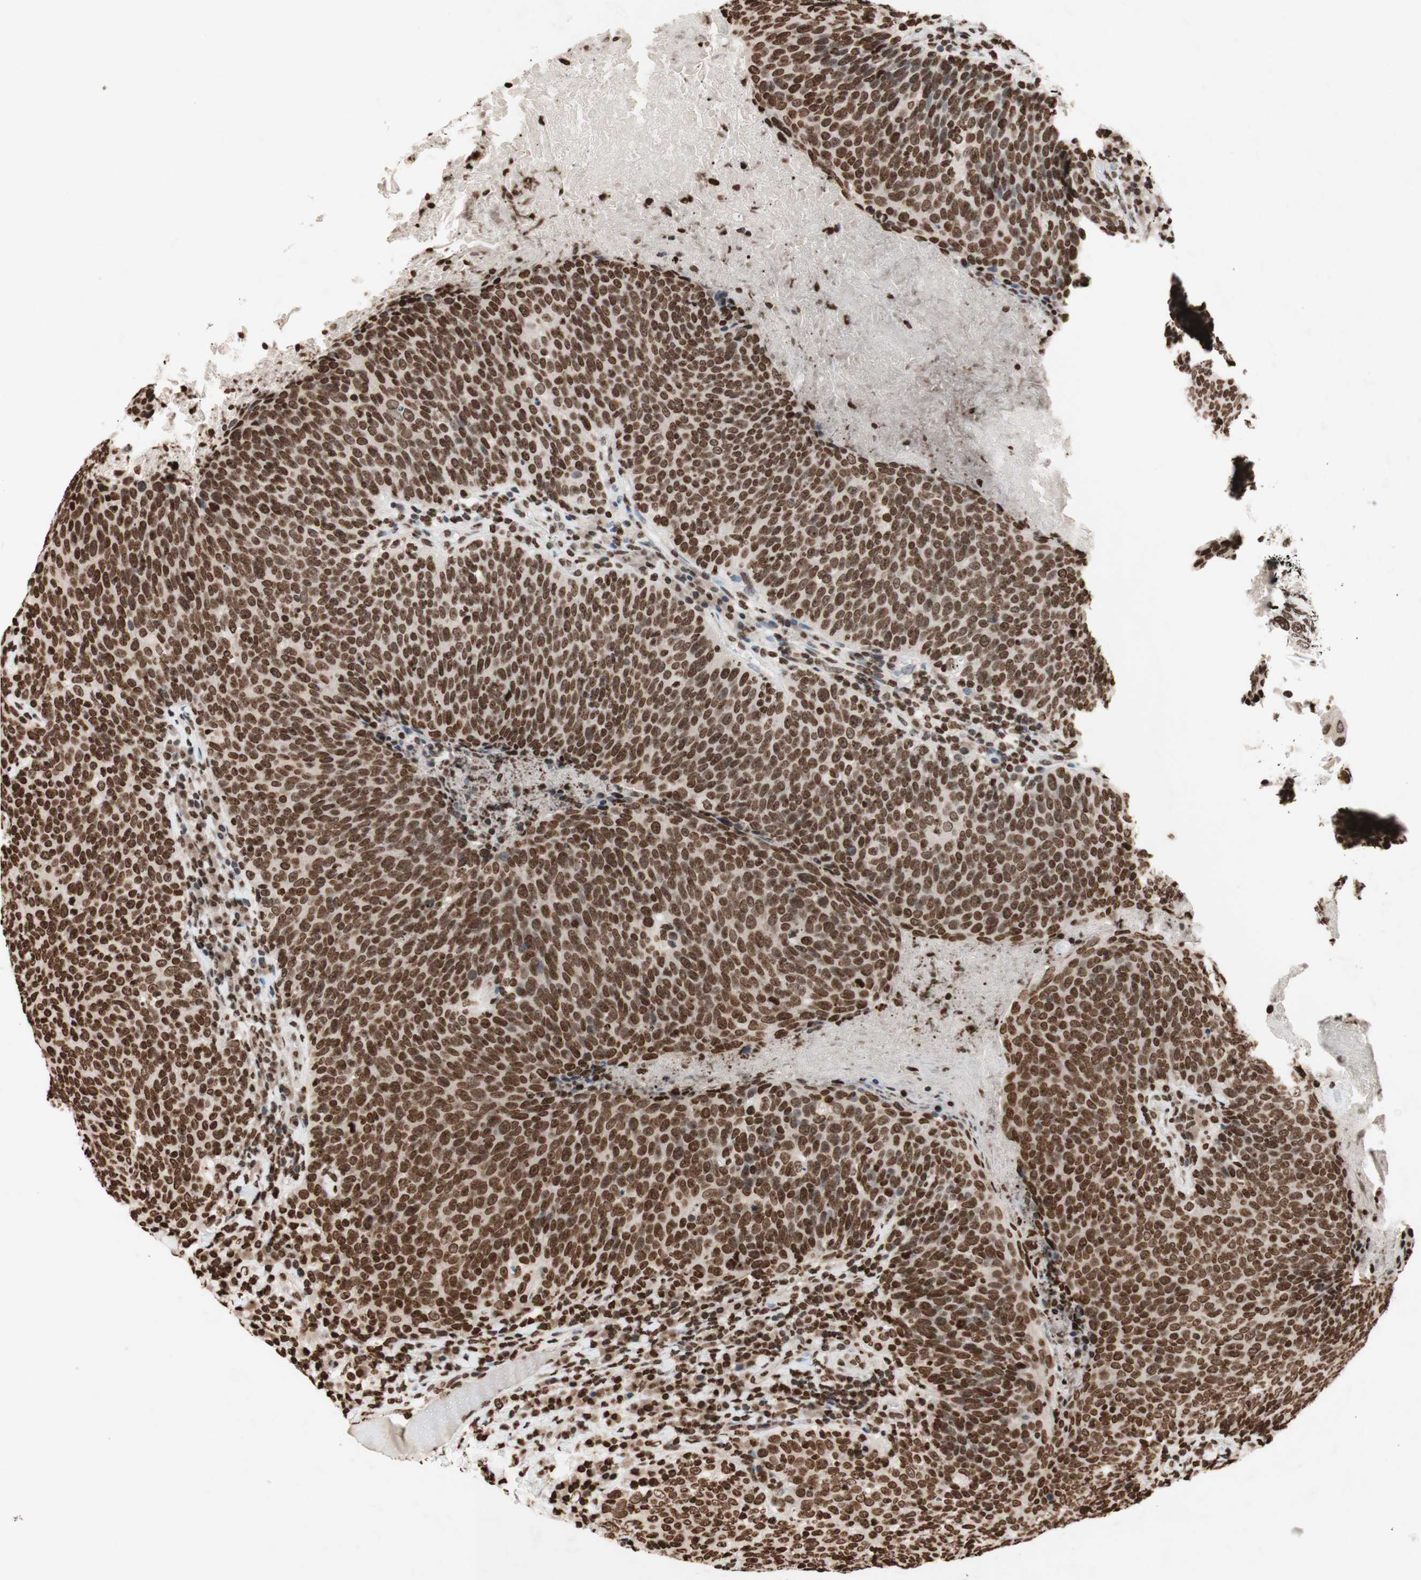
{"staining": {"intensity": "moderate", "quantity": ">75%", "location": "nuclear"}, "tissue": "head and neck cancer", "cell_type": "Tumor cells", "image_type": "cancer", "snomed": [{"axis": "morphology", "description": "Squamous cell carcinoma, NOS"}, {"axis": "morphology", "description": "Squamous cell carcinoma, metastatic, NOS"}, {"axis": "topography", "description": "Lymph node"}, {"axis": "topography", "description": "Head-Neck"}], "caption": "Brown immunohistochemical staining in head and neck cancer reveals moderate nuclear positivity in approximately >75% of tumor cells. (IHC, brightfield microscopy, high magnification).", "gene": "NCOA3", "patient": {"sex": "male", "age": 62}}